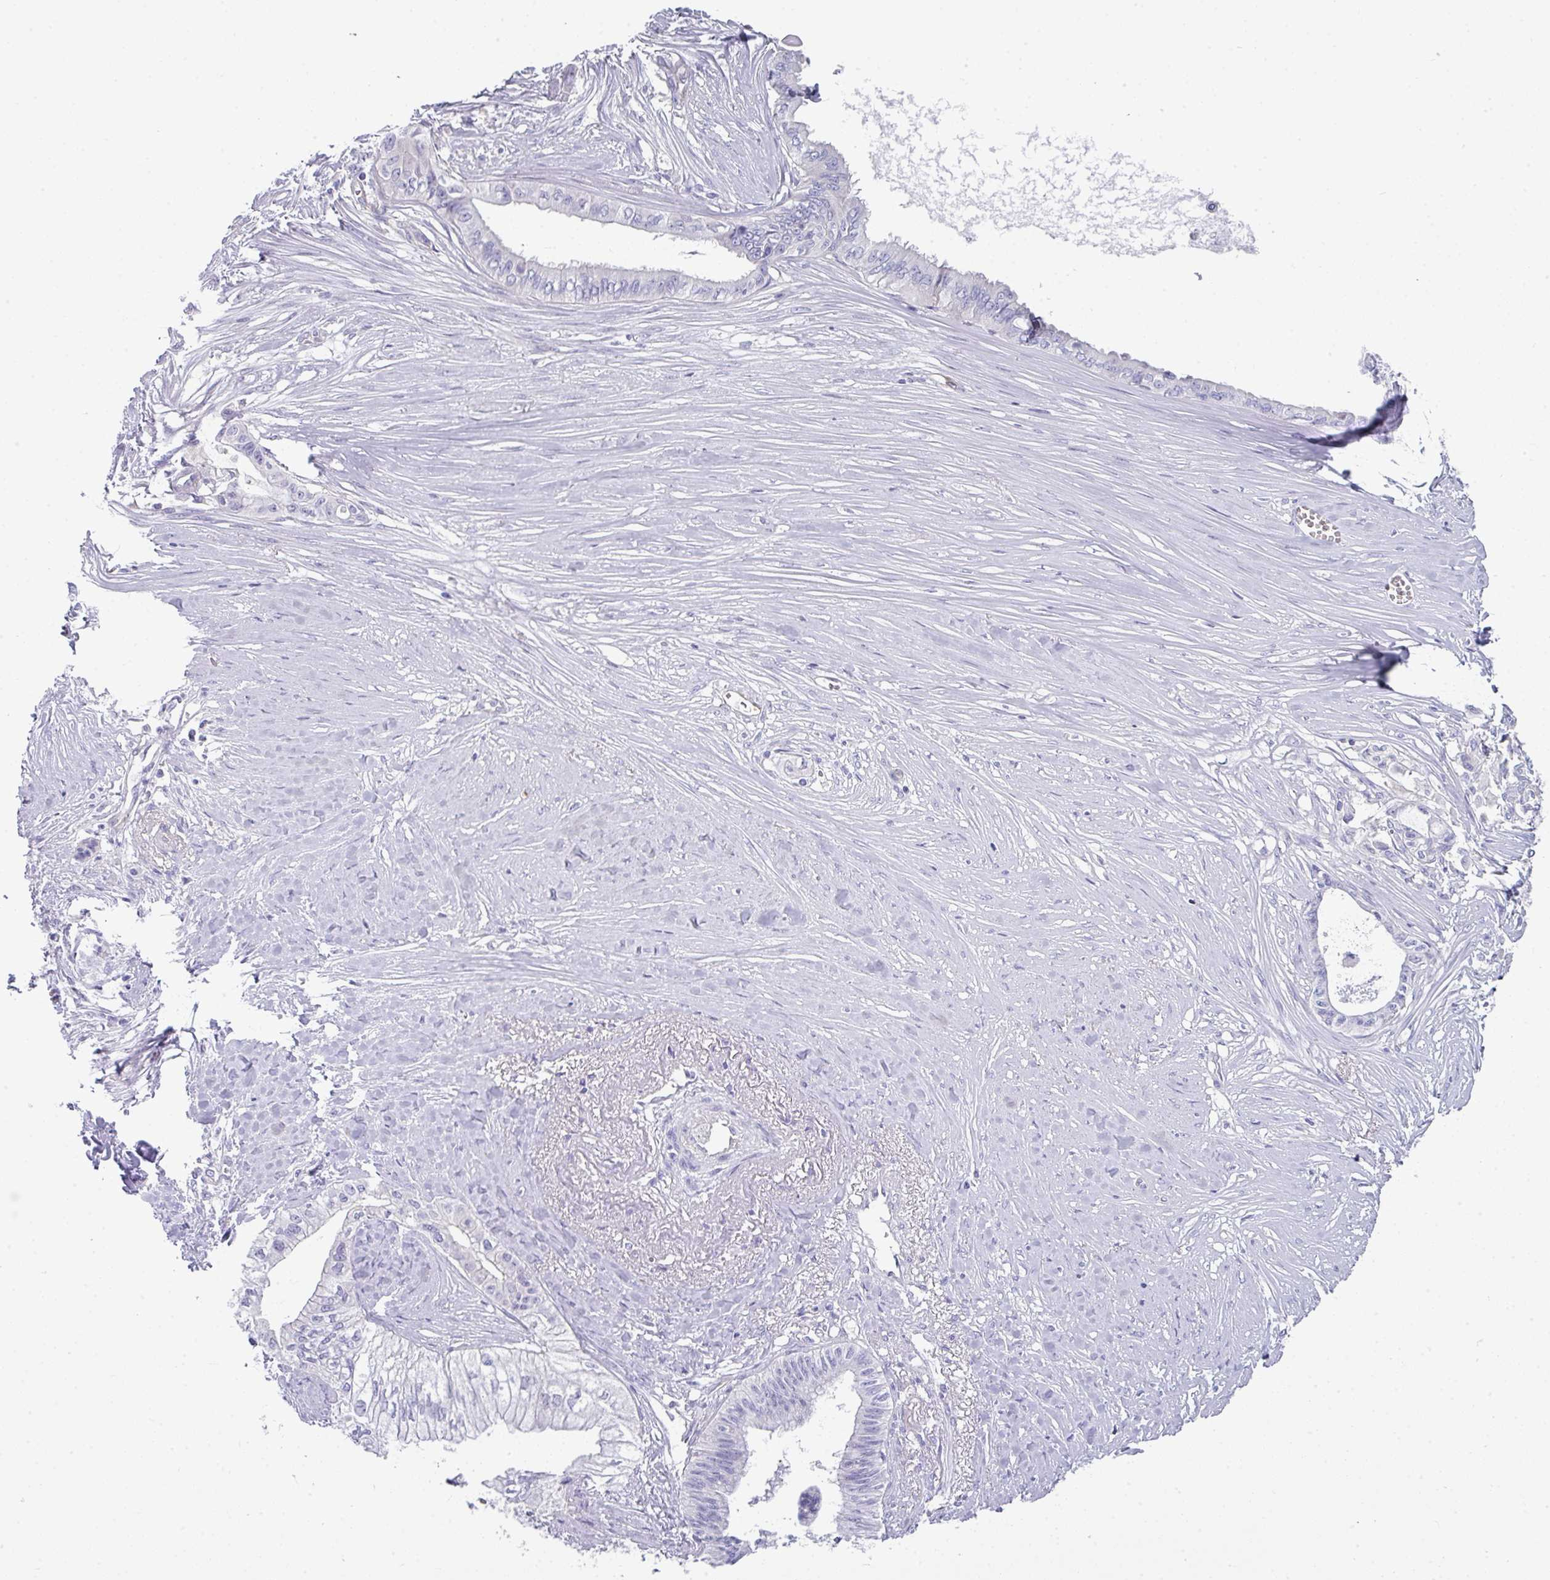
{"staining": {"intensity": "negative", "quantity": "none", "location": "none"}, "tissue": "pancreatic cancer", "cell_type": "Tumor cells", "image_type": "cancer", "snomed": [{"axis": "morphology", "description": "Adenocarcinoma, NOS"}, {"axis": "topography", "description": "Pancreas"}], "caption": "This is a image of IHC staining of pancreatic cancer (adenocarcinoma), which shows no expression in tumor cells.", "gene": "ABCC5", "patient": {"sex": "male", "age": 71}}